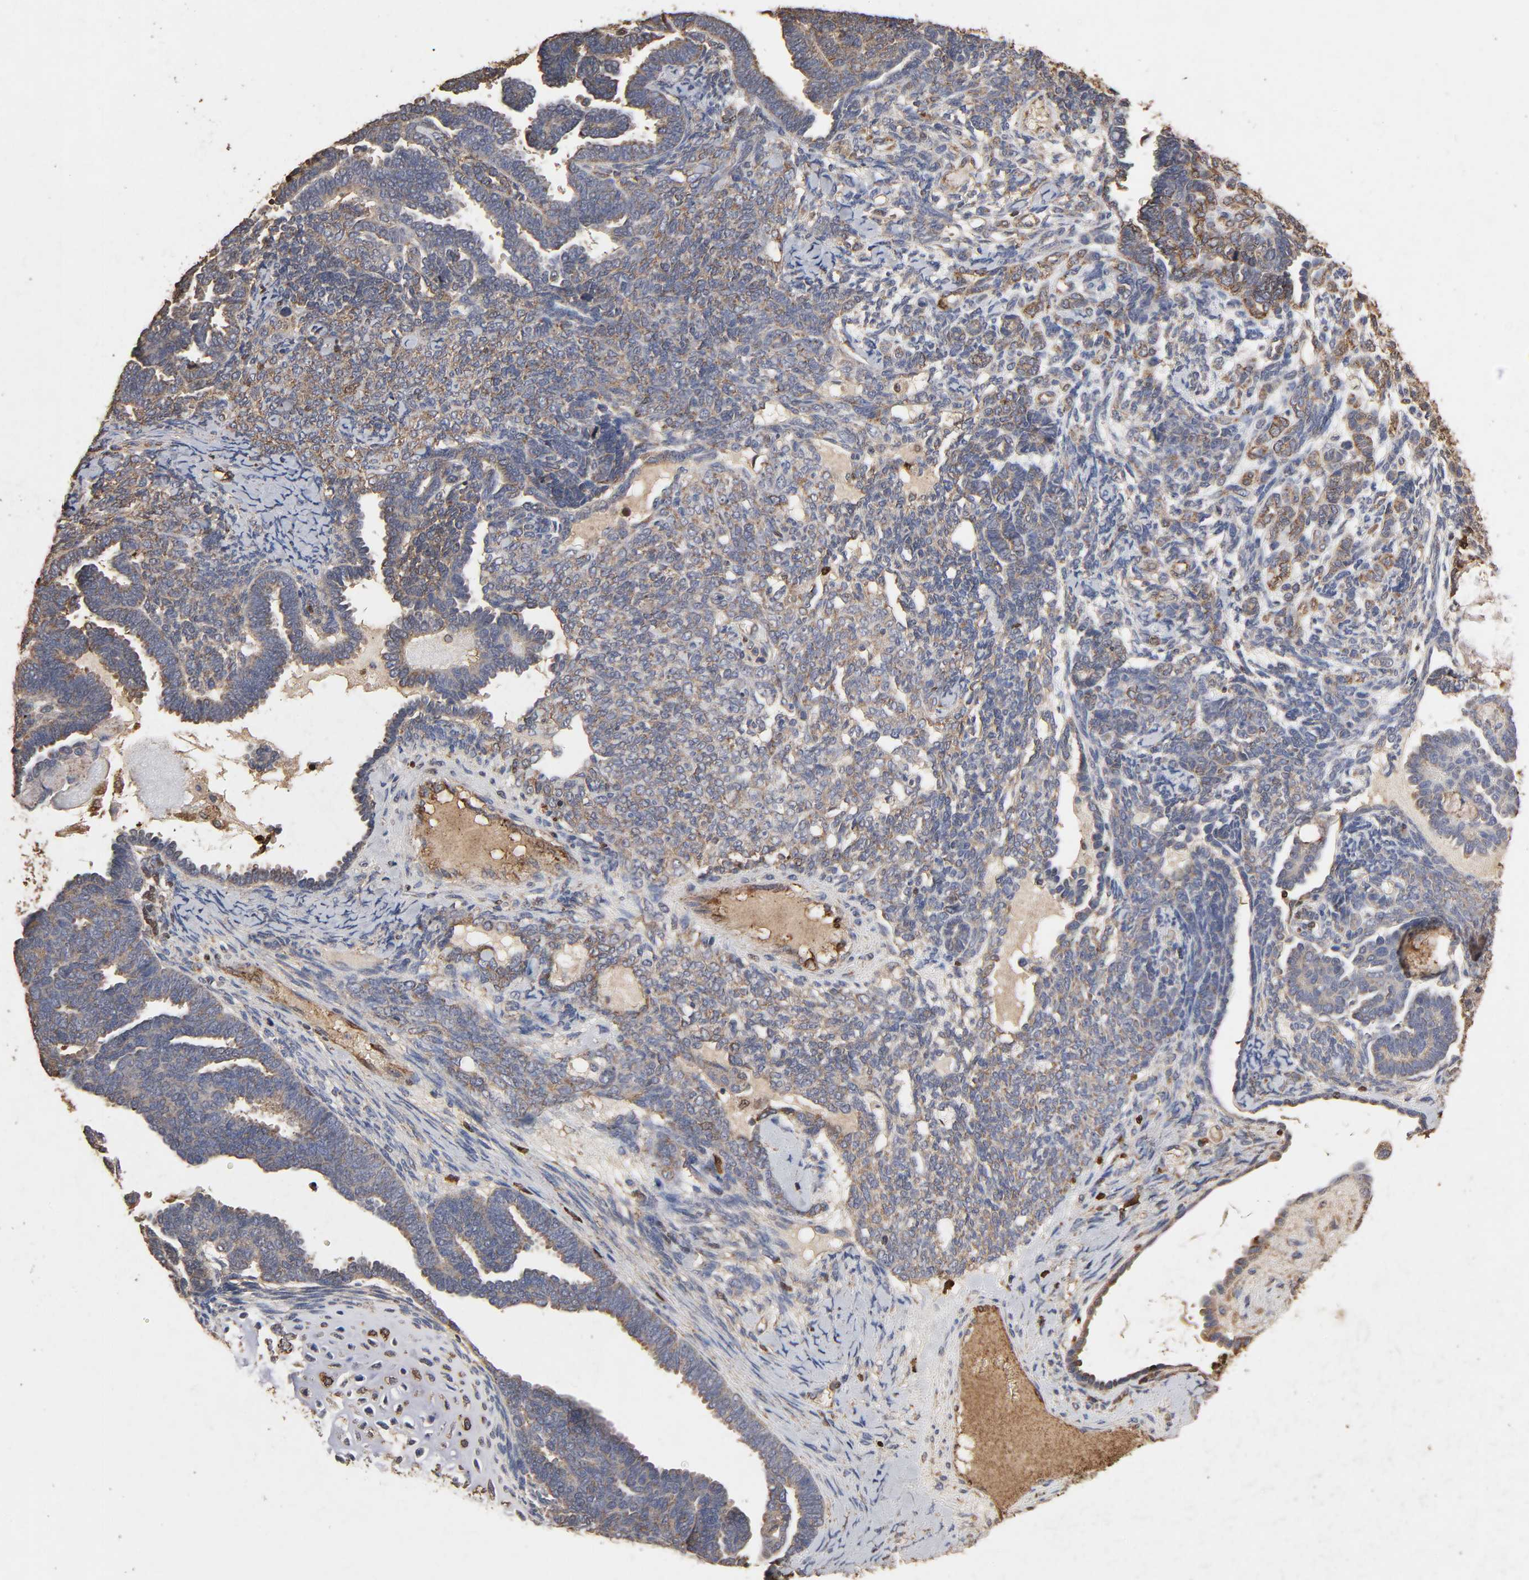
{"staining": {"intensity": "weak", "quantity": "25%-75%", "location": "cytoplasmic/membranous"}, "tissue": "endometrial cancer", "cell_type": "Tumor cells", "image_type": "cancer", "snomed": [{"axis": "morphology", "description": "Neoplasm, malignant, NOS"}, {"axis": "topography", "description": "Endometrium"}], "caption": "Endometrial cancer stained with DAB (3,3'-diaminobenzidine) immunohistochemistry (IHC) shows low levels of weak cytoplasmic/membranous staining in approximately 25%-75% of tumor cells. Nuclei are stained in blue.", "gene": "CYCS", "patient": {"sex": "female", "age": 74}}